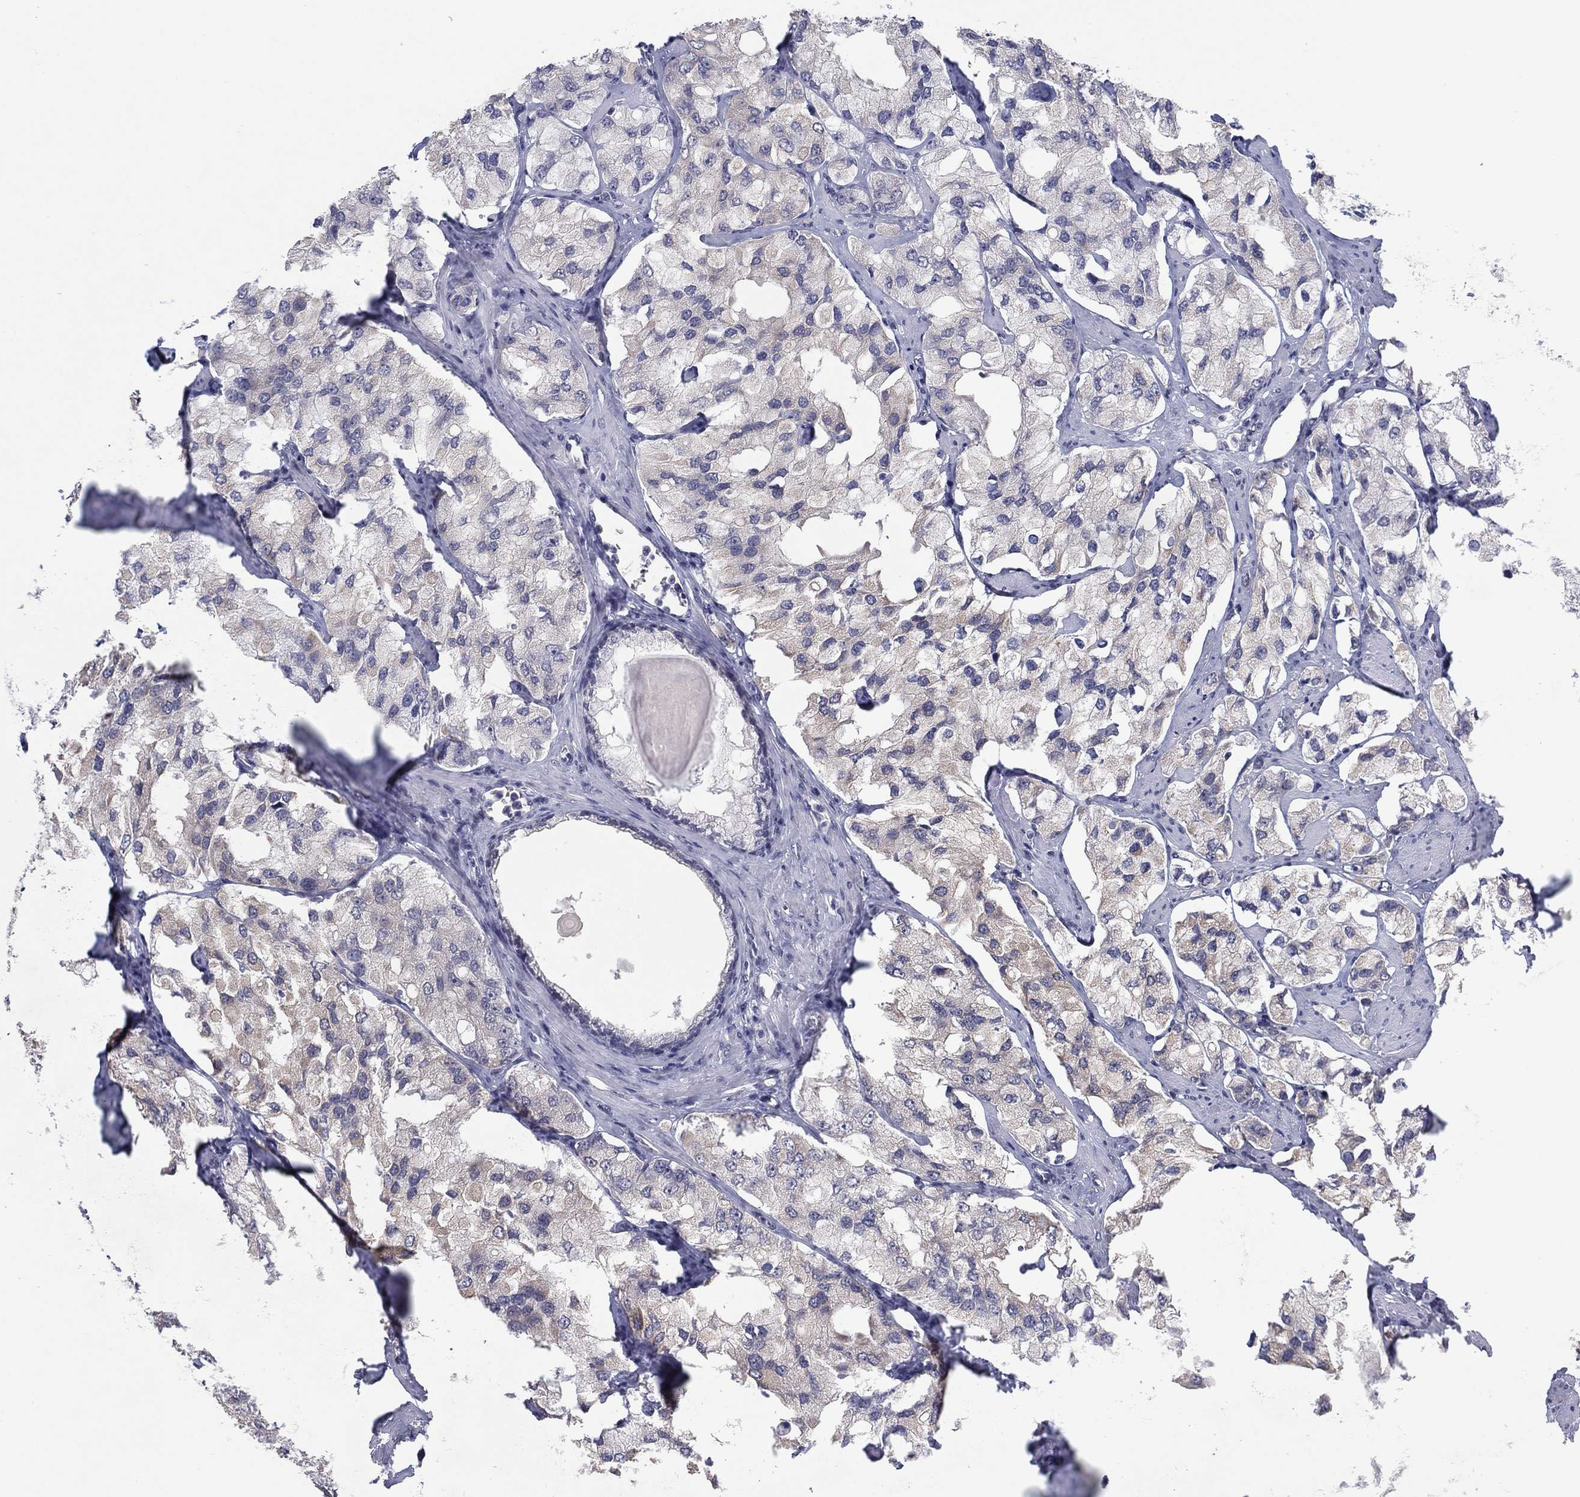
{"staining": {"intensity": "negative", "quantity": "none", "location": "none"}, "tissue": "prostate cancer", "cell_type": "Tumor cells", "image_type": "cancer", "snomed": [{"axis": "morphology", "description": "Adenocarcinoma, NOS"}, {"axis": "topography", "description": "Prostate and seminal vesicle, NOS"}, {"axis": "topography", "description": "Prostate"}], "caption": "An image of prostate cancer (adenocarcinoma) stained for a protein exhibits no brown staining in tumor cells. (DAB (3,3'-diaminobenzidine) immunohistochemistry (IHC) visualized using brightfield microscopy, high magnification).", "gene": "SLC22A2", "patient": {"sex": "male", "age": 64}}